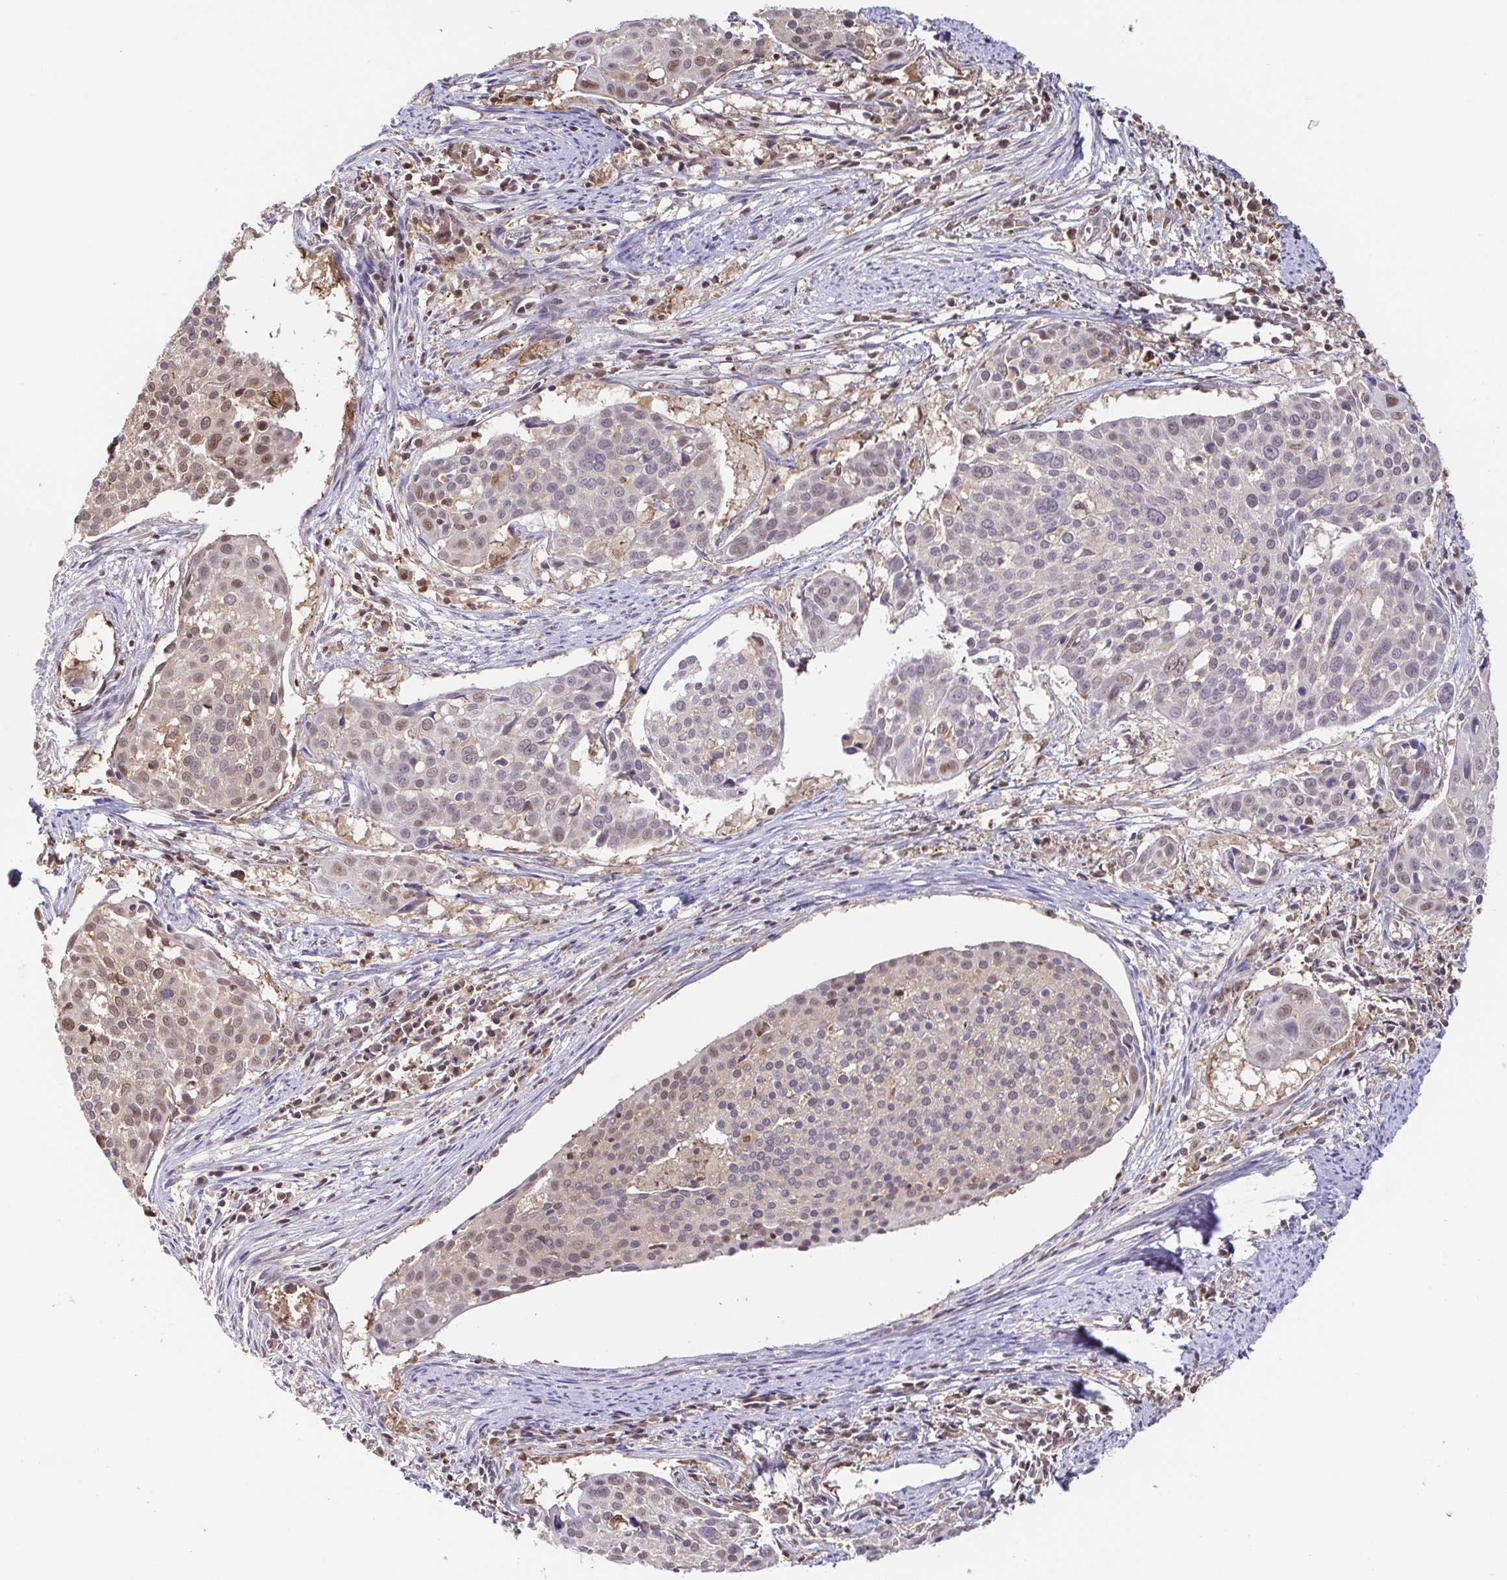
{"staining": {"intensity": "moderate", "quantity": ">75%", "location": "cytoplasmic/membranous,nuclear"}, "tissue": "cervical cancer", "cell_type": "Tumor cells", "image_type": "cancer", "snomed": [{"axis": "morphology", "description": "Squamous cell carcinoma, NOS"}, {"axis": "topography", "description": "Cervix"}], "caption": "Immunohistochemistry staining of cervical cancer, which displays medium levels of moderate cytoplasmic/membranous and nuclear staining in approximately >75% of tumor cells indicating moderate cytoplasmic/membranous and nuclear protein staining. The staining was performed using DAB (brown) for protein detection and nuclei were counterstained in hematoxylin (blue).", "gene": "PSMB9", "patient": {"sex": "female", "age": 39}}